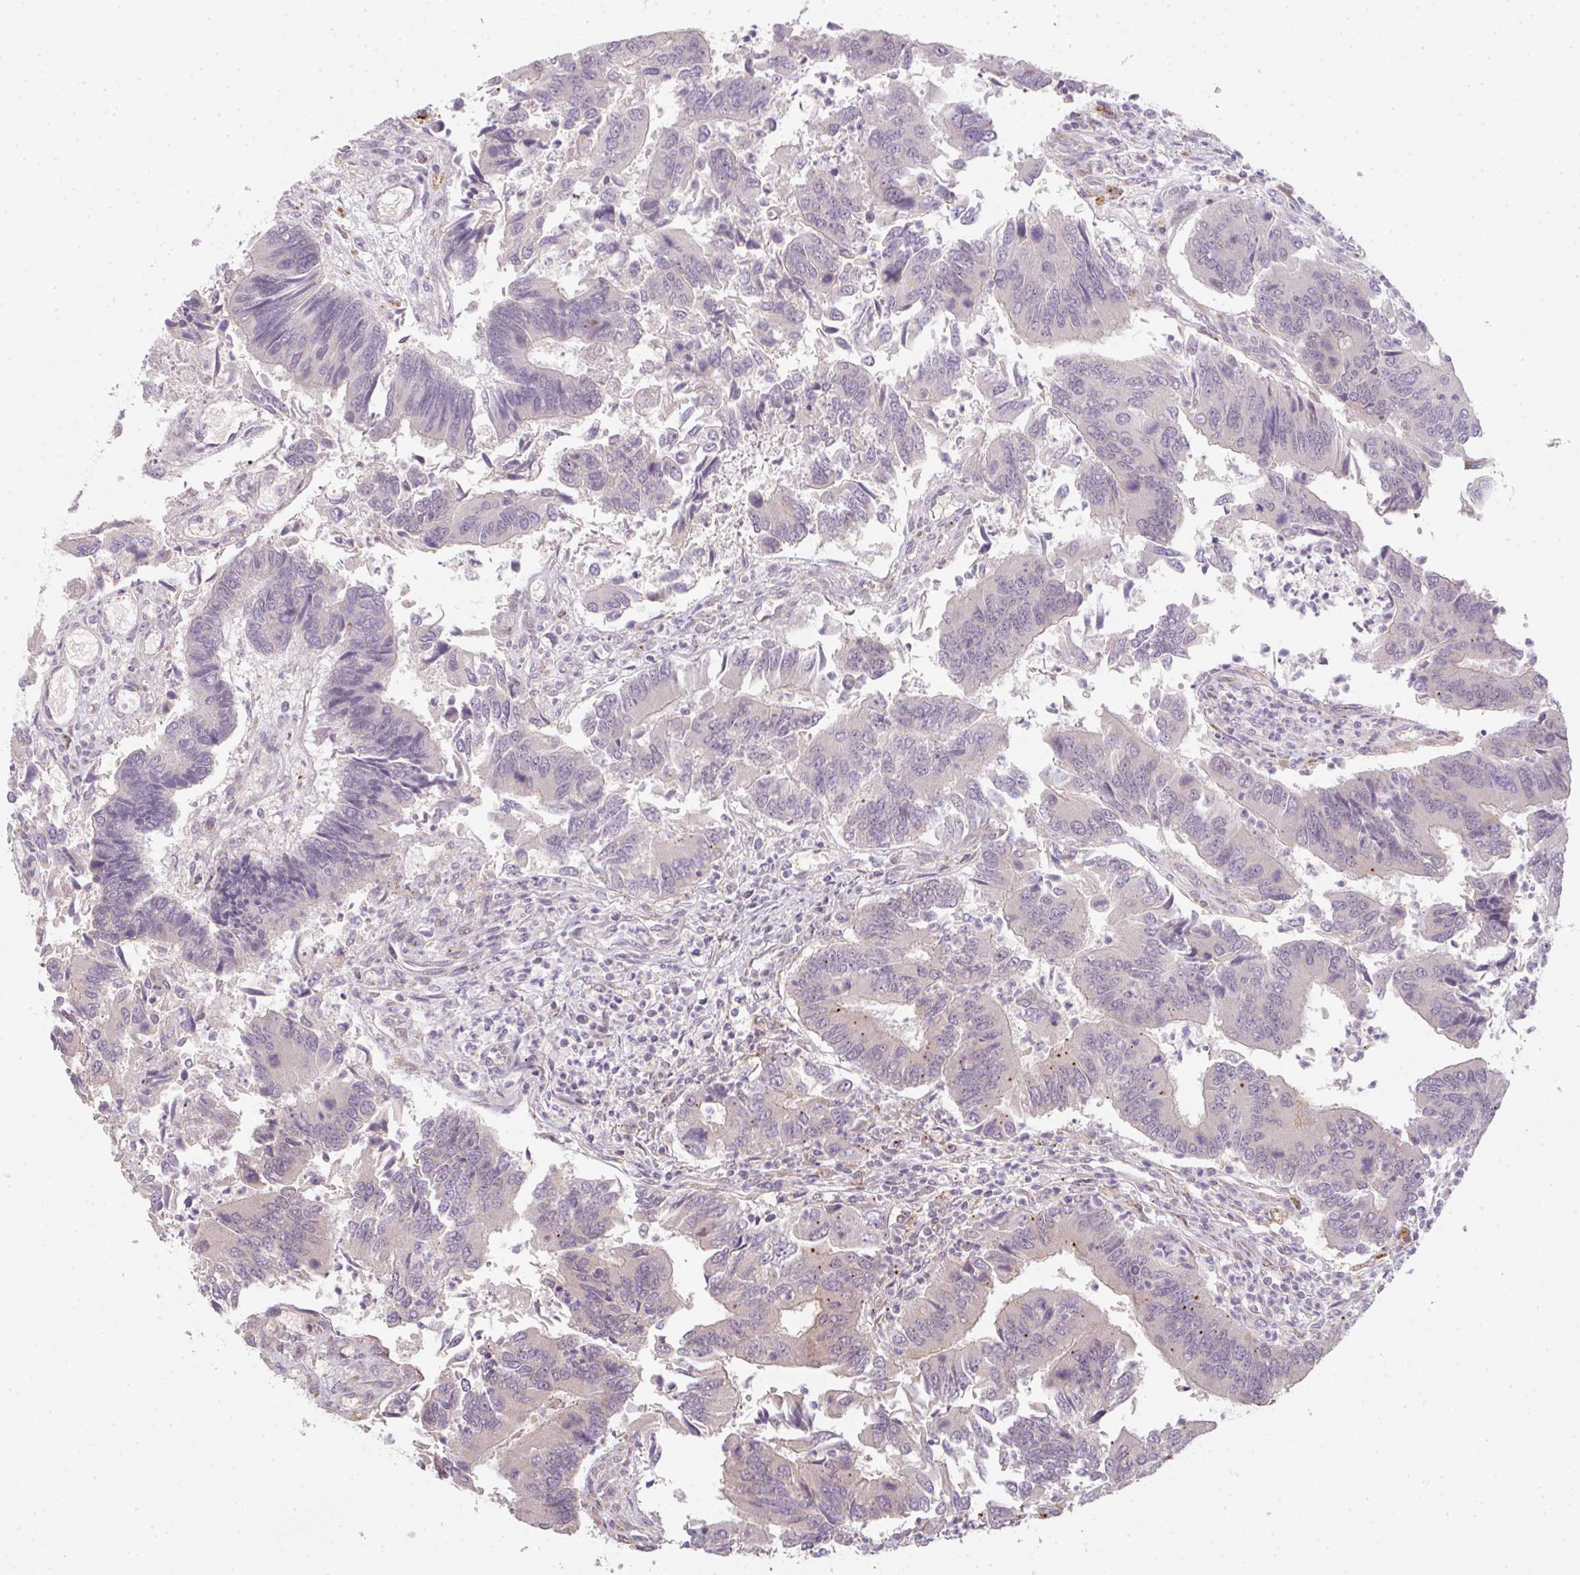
{"staining": {"intensity": "negative", "quantity": "none", "location": "none"}, "tissue": "colorectal cancer", "cell_type": "Tumor cells", "image_type": "cancer", "snomed": [{"axis": "morphology", "description": "Adenocarcinoma, NOS"}, {"axis": "topography", "description": "Colon"}], "caption": "Protein analysis of colorectal cancer displays no significant positivity in tumor cells.", "gene": "TMEM237", "patient": {"sex": "female", "age": 67}}